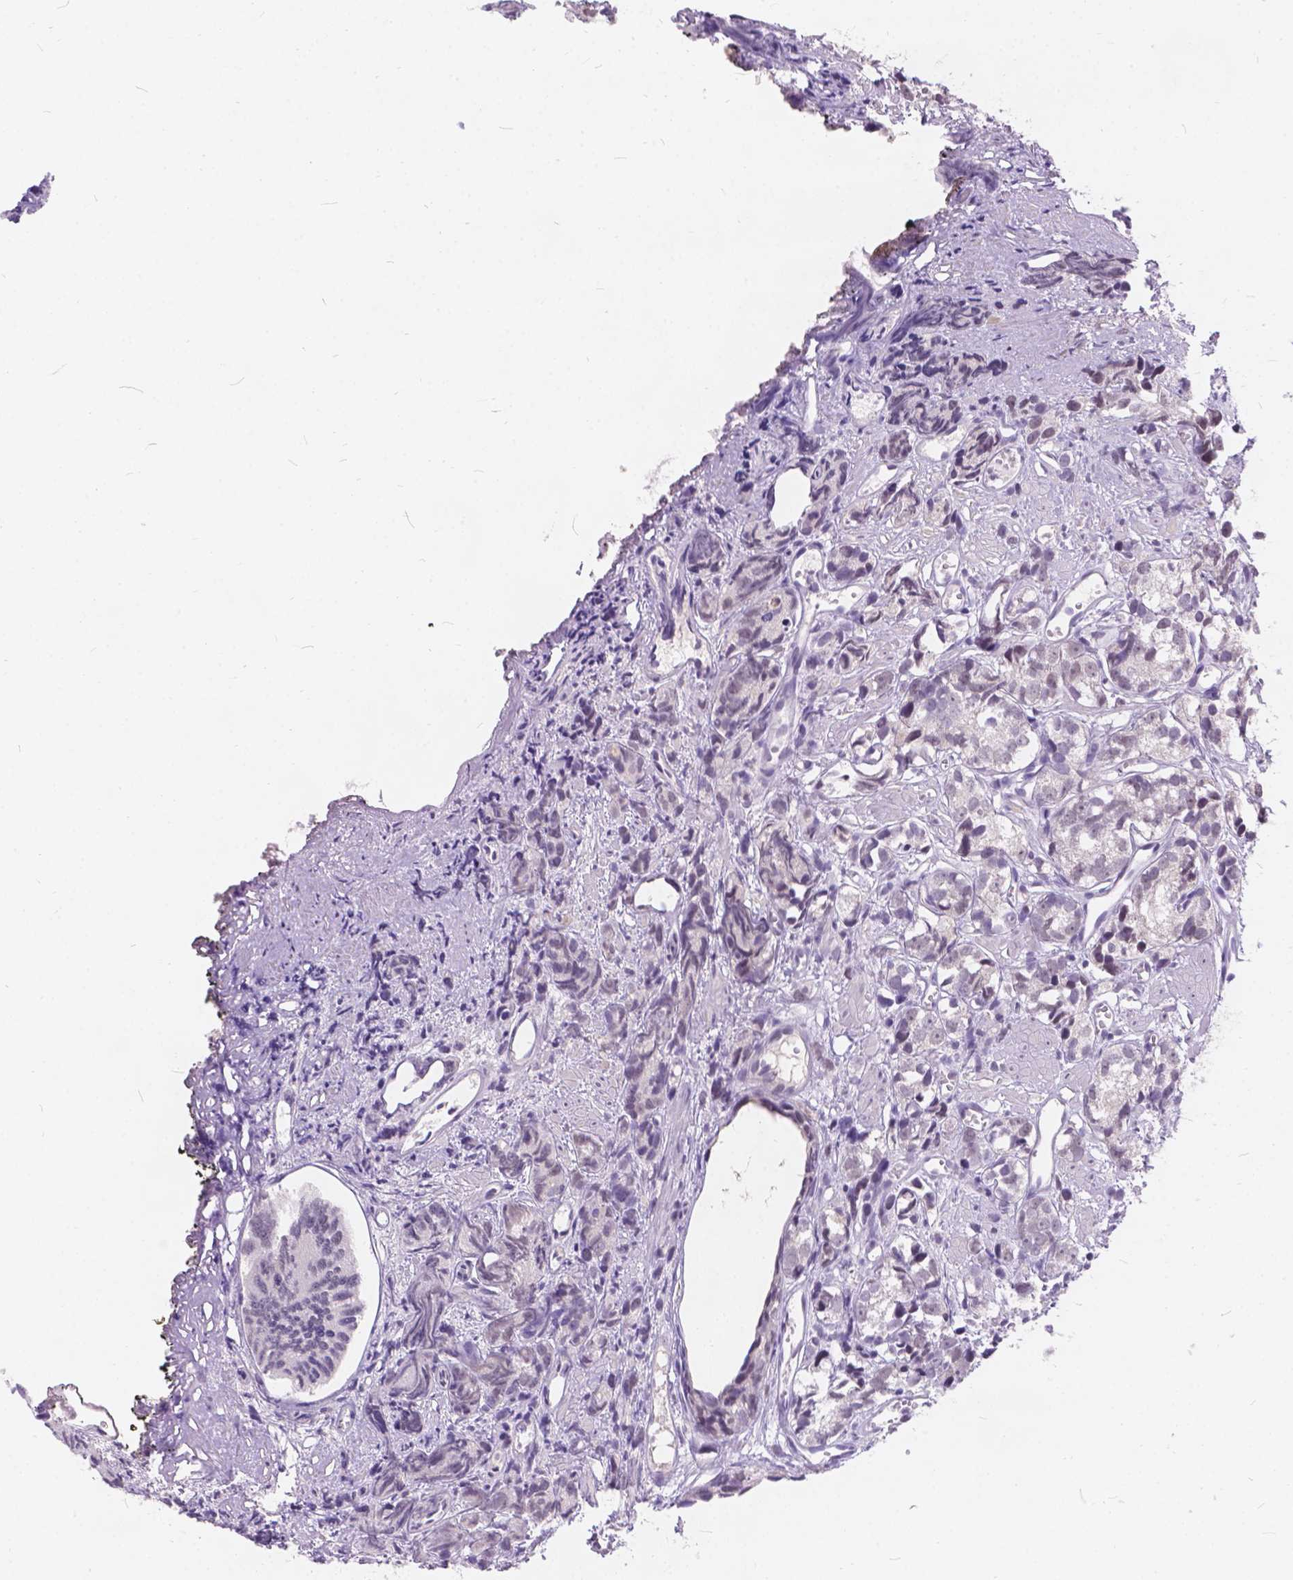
{"staining": {"intensity": "negative", "quantity": "none", "location": "none"}, "tissue": "prostate cancer", "cell_type": "Tumor cells", "image_type": "cancer", "snomed": [{"axis": "morphology", "description": "Adenocarcinoma, High grade"}, {"axis": "topography", "description": "Prostate"}], "caption": "Immunohistochemical staining of adenocarcinoma (high-grade) (prostate) displays no significant expression in tumor cells.", "gene": "FAM53A", "patient": {"sex": "male", "age": 77}}